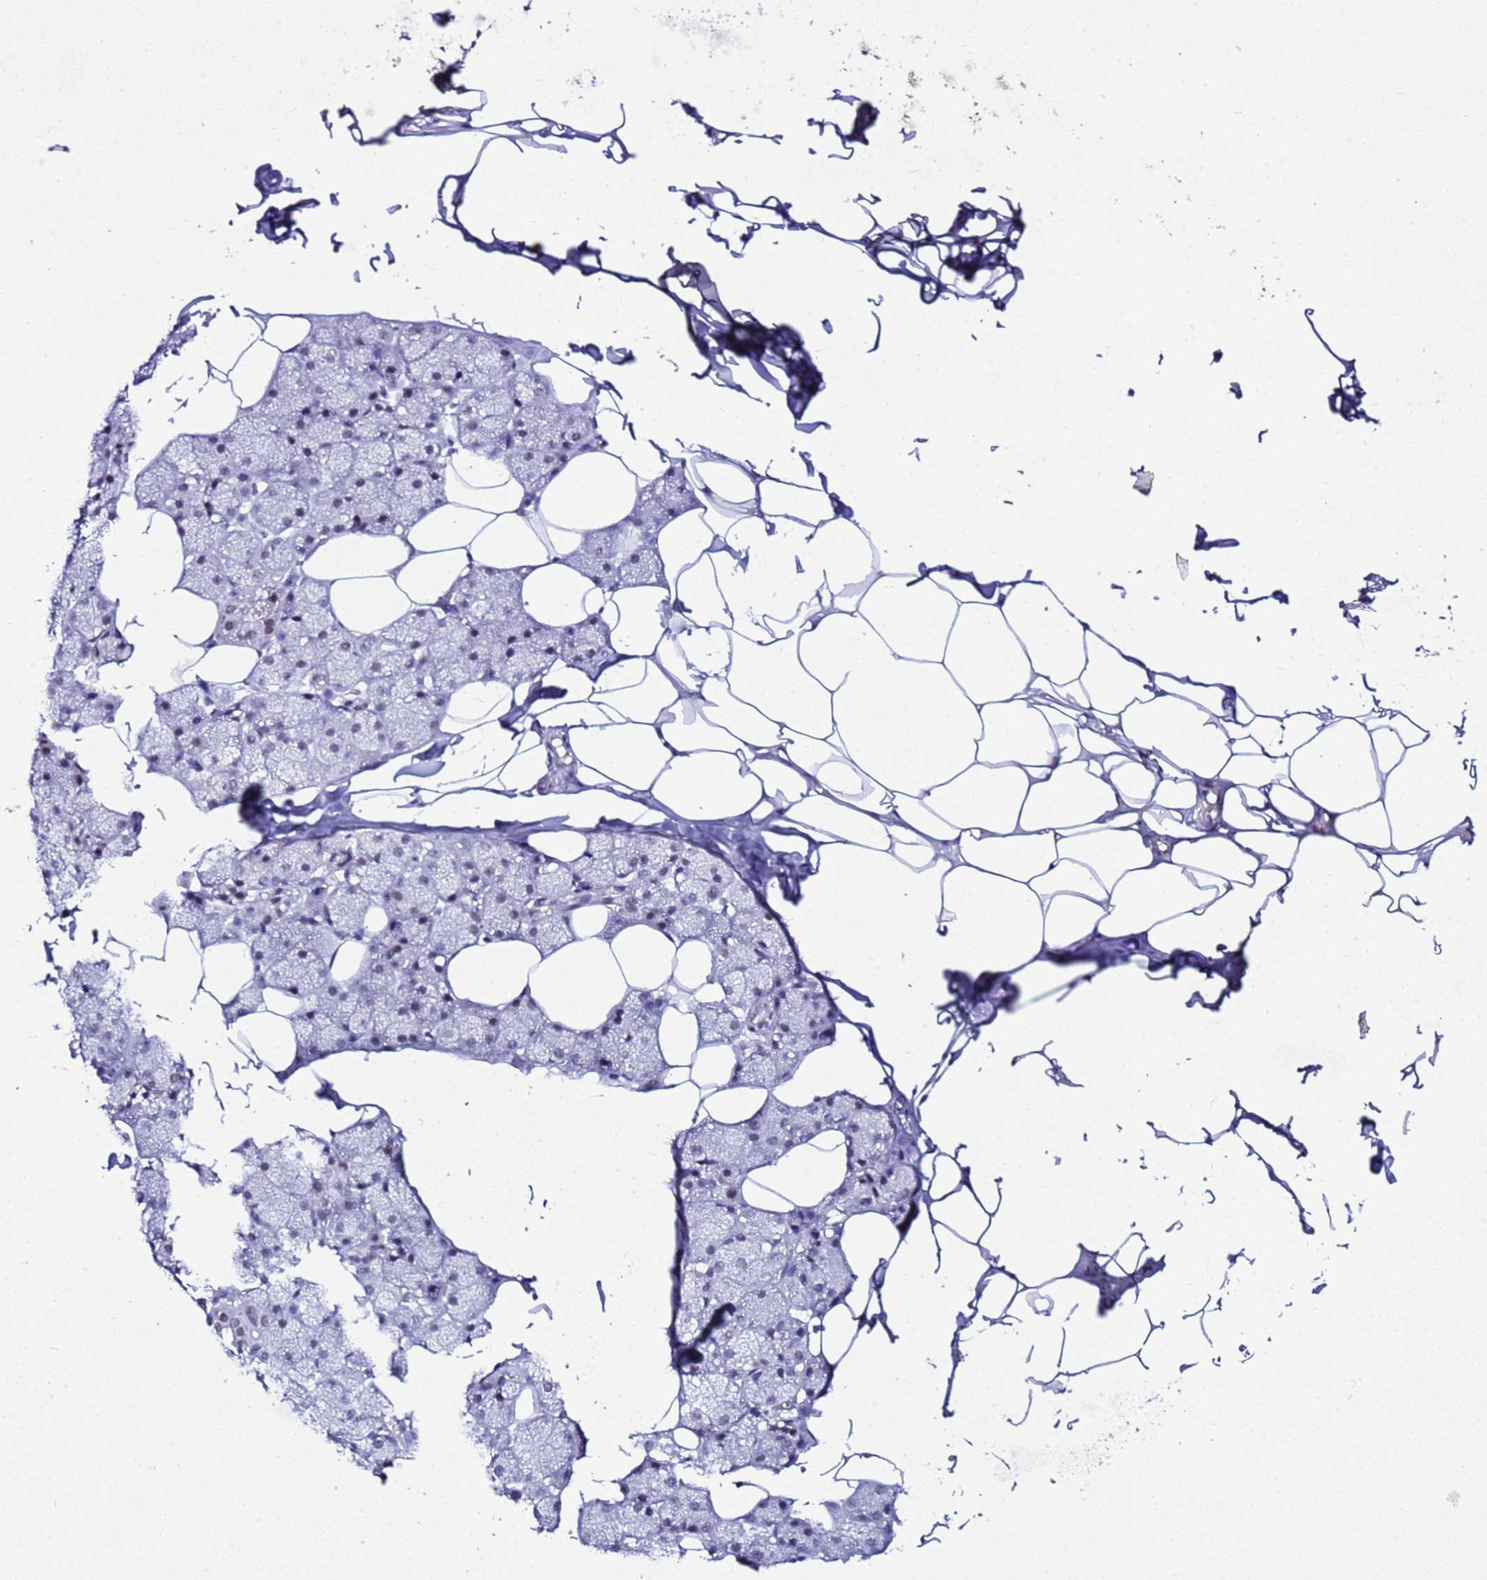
{"staining": {"intensity": "weak", "quantity": ">75%", "location": "nuclear"}, "tissue": "adipose tissue", "cell_type": "Adipocytes", "image_type": "normal", "snomed": [{"axis": "morphology", "description": "Normal tissue, NOS"}, {"axis": "topography", "description": "Salivary gland"}, {"axis": "topography", "description": "Peripheral nerve tissue"}], "caption": "A photomicrograph of human adipose tissue stained for a protein shows weak nuclear brown staining in adipocytes.", "gene": "BCL7A", "patient": {"sex": "male", "age": 38}}